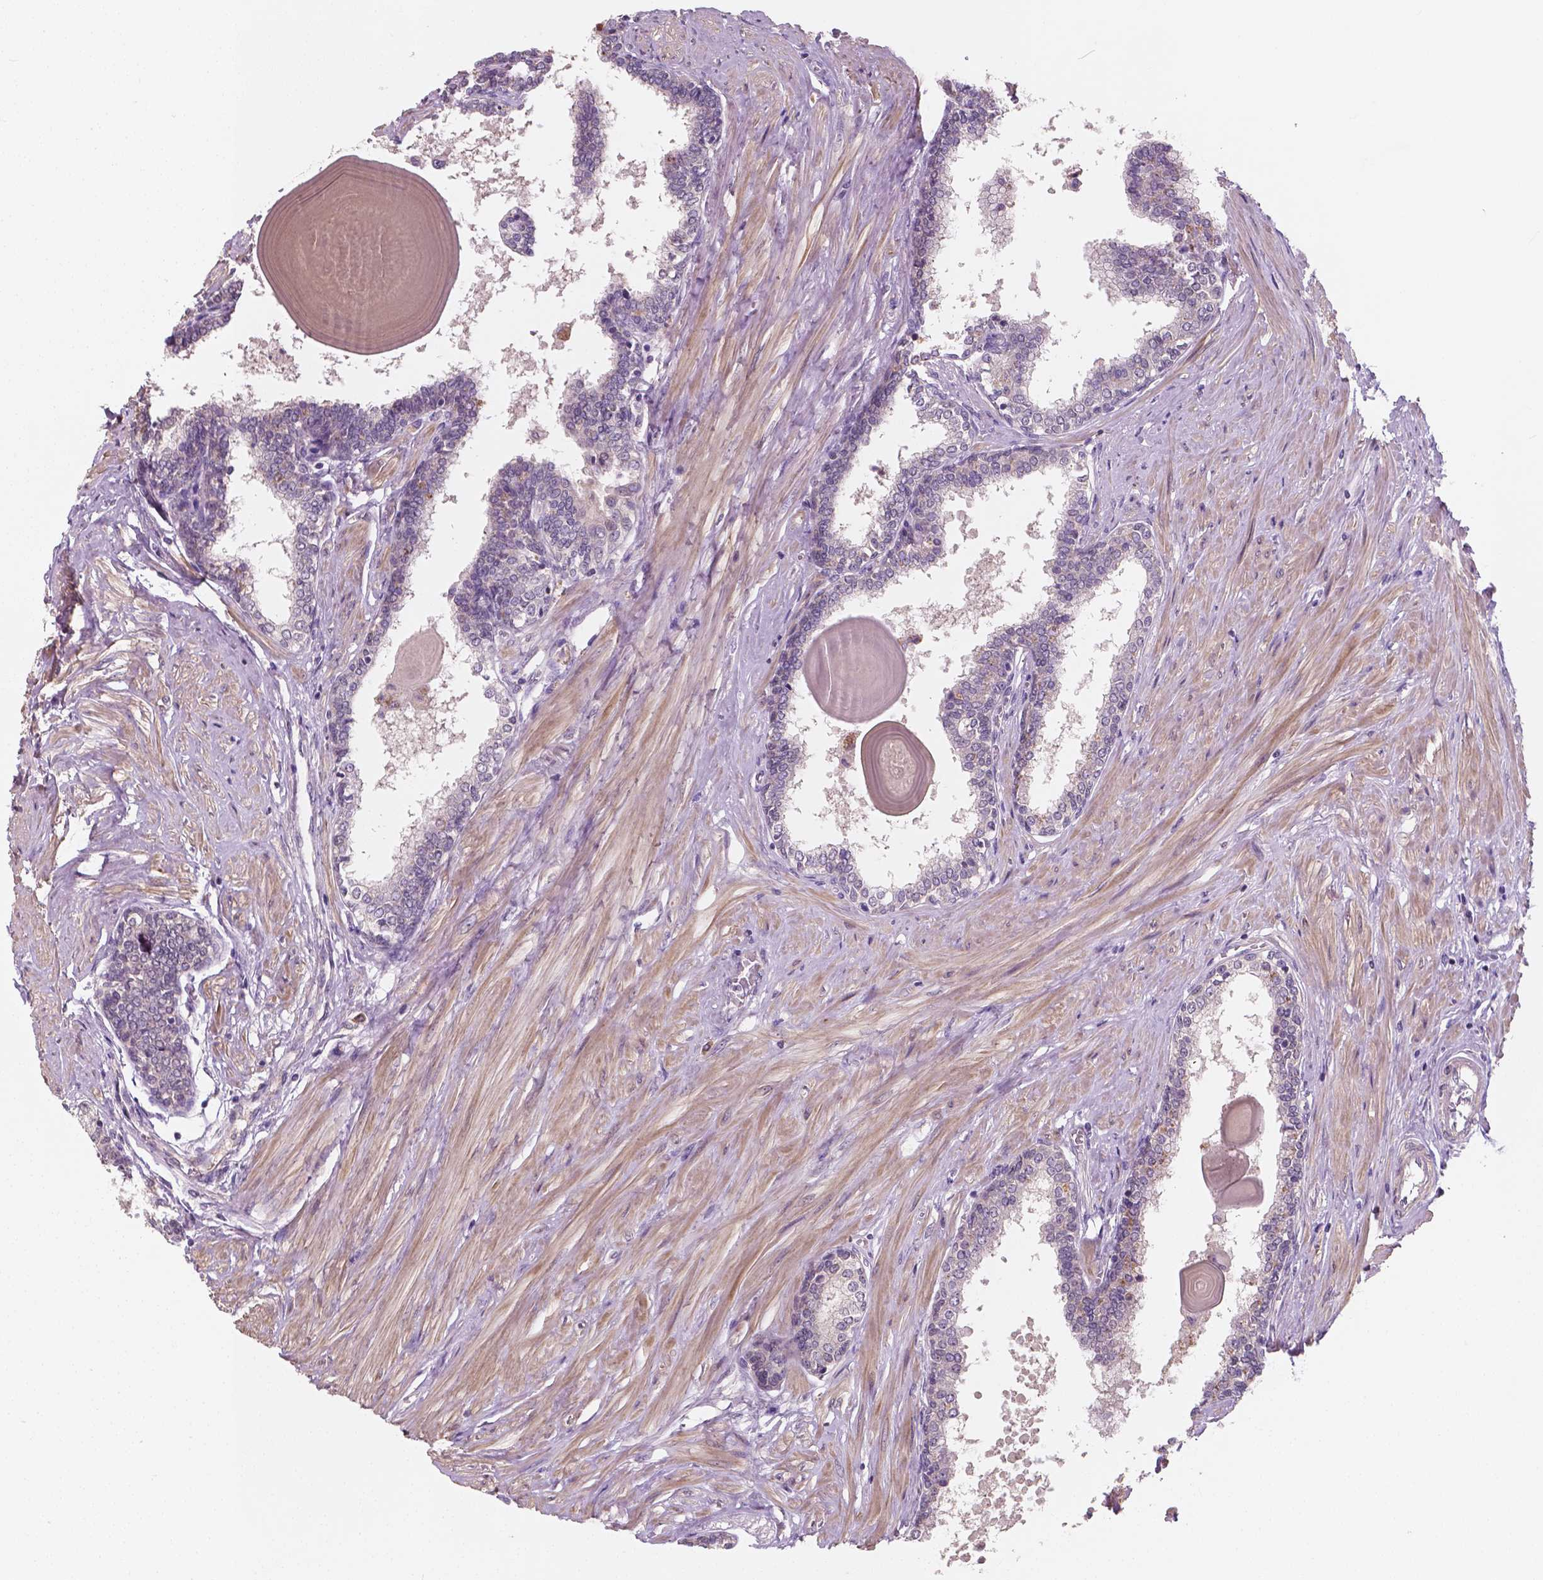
{"staining": {"intensity": "negative", "quantity": "none", "location": "none"}, "tissue": "prostate", "cell_type": "Glandular cells", "image_type": "normal", "snomed": [{"axis": "morphology", "description": "Normal tissue, NOS"}, {"axis": "topography", "description": "Prostate"}], "caption": "Immunohistochemistry micrograph of normal prostate stained for a protein (brown), which shows no staining in glandular cells.", "gene": "LSM14B", "patient": {"sex": "male", "age": 55}}